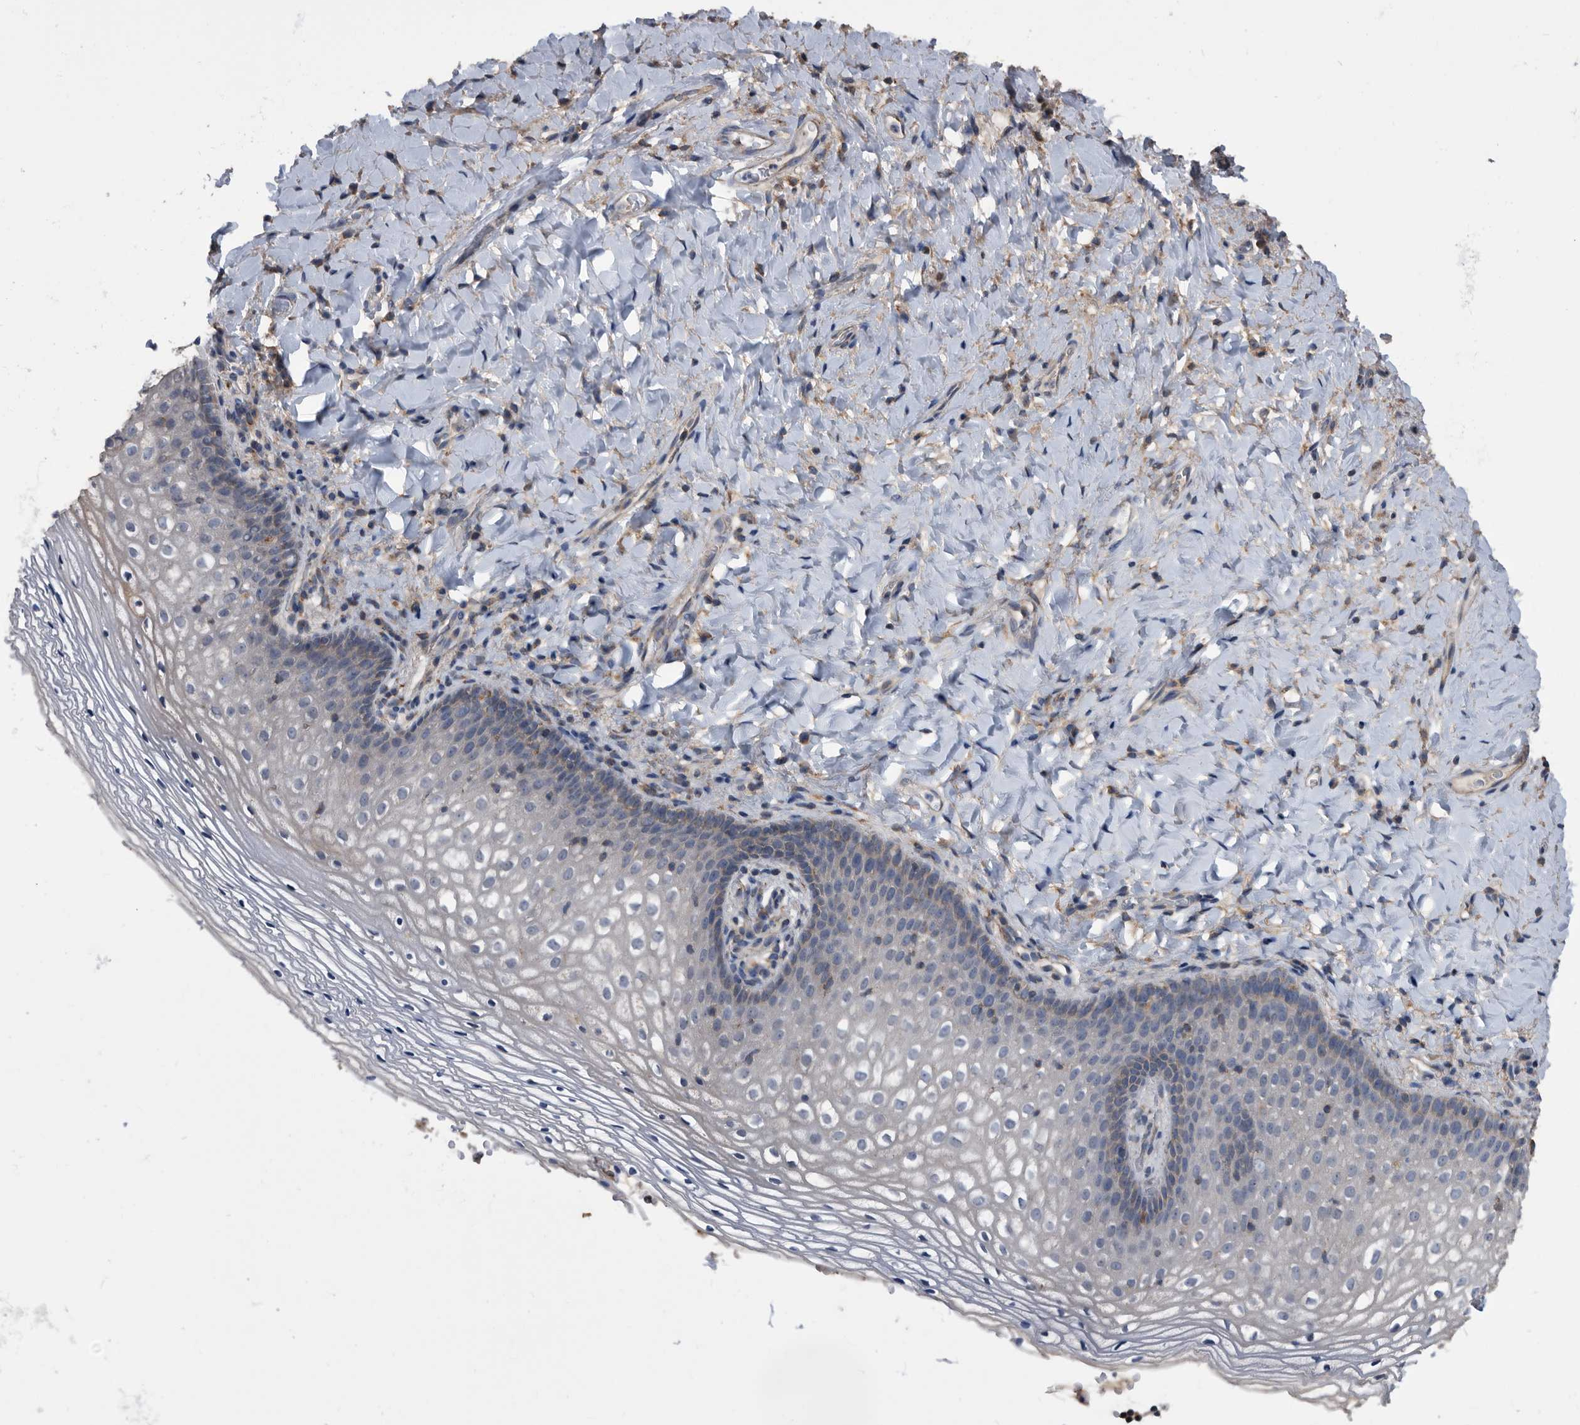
{"staining": {"intensity": "weak", "quantity": "<25%", "location": "cytoplasmic/membranous"}, "tissue": "vagina", "cell_type": "Squamous epithelial cells", "image_type": "normal", "snomed": [{"axis": "morphology", "description": "Normal tissue, NOS"}, {"axis": "topography", "description": "Vagina"}], "caption": "An immunohistochemistry image of unremarkable vagina is shown. There is no staining in squamous epithelial cells of vagina.", "gene": "NRBP1", "patient": {"sex": "female", "age": 60}}